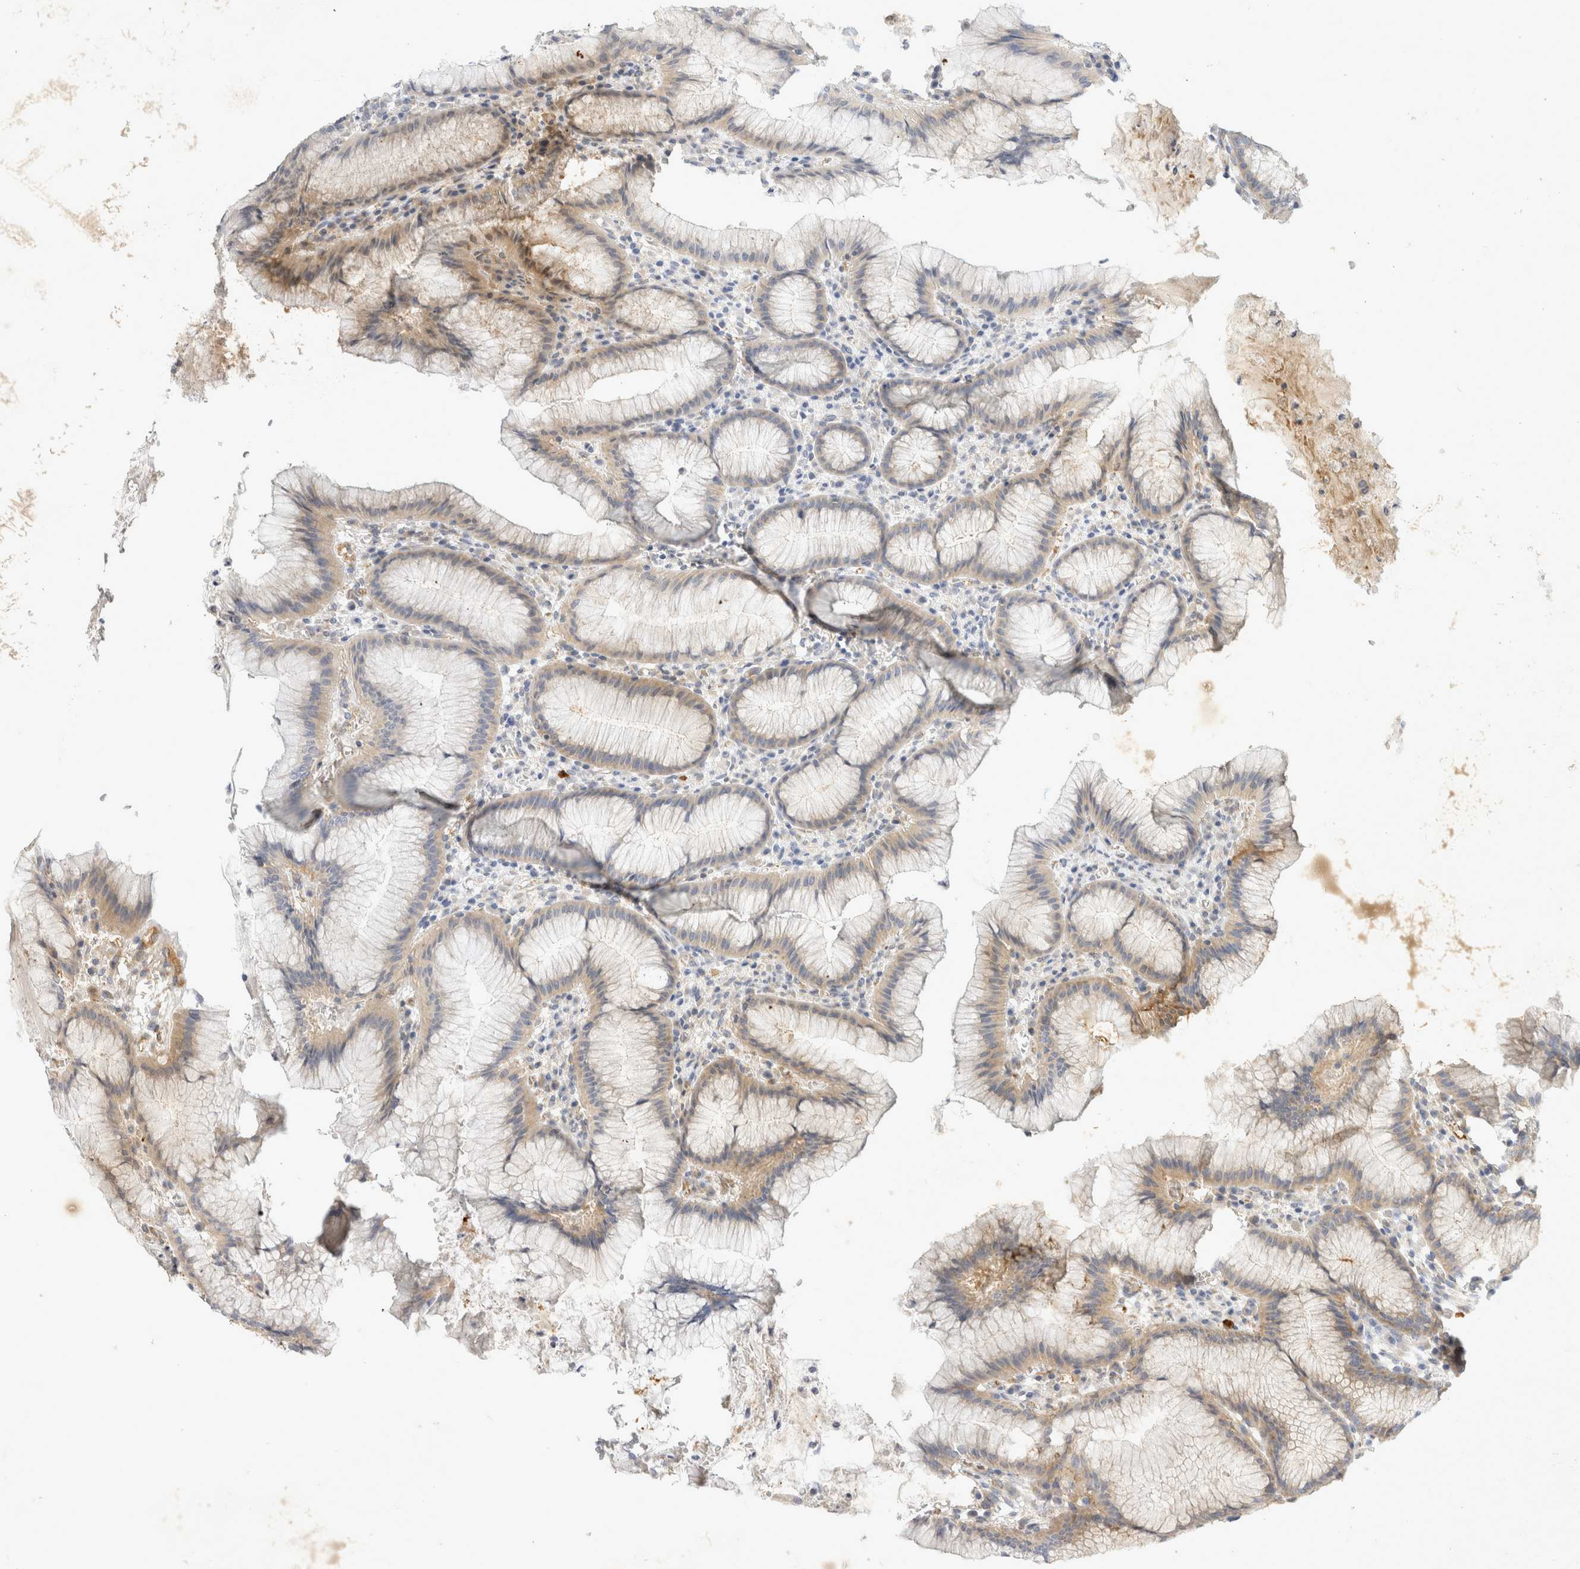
{"staining": {"intensity": "weak", "quantity": "<25%", "location": "cytoplasmic/membranous"}, "tissue": "stomach", "cell_type": "Glandular cells", "image_type": "normal", "snomed": [{"axis": "morphology", "description": "Normal tissue, NOS"}, {"axis": "topography", "description": "Stomach"}], "caption": "High power microscopy histopathology image of an immunohistochemistry image of benign stomach, revealing no significant staining in glandular cells. The staining was performed using DAB (3,3'-diaminobenzidine) to visualize the protein expression in brown, while the nuclei were stained in blue with hematoxylin (Magnification: 20x).", "gene": "EIF4G3", "patient": {"sex": "male", "age": 55}}